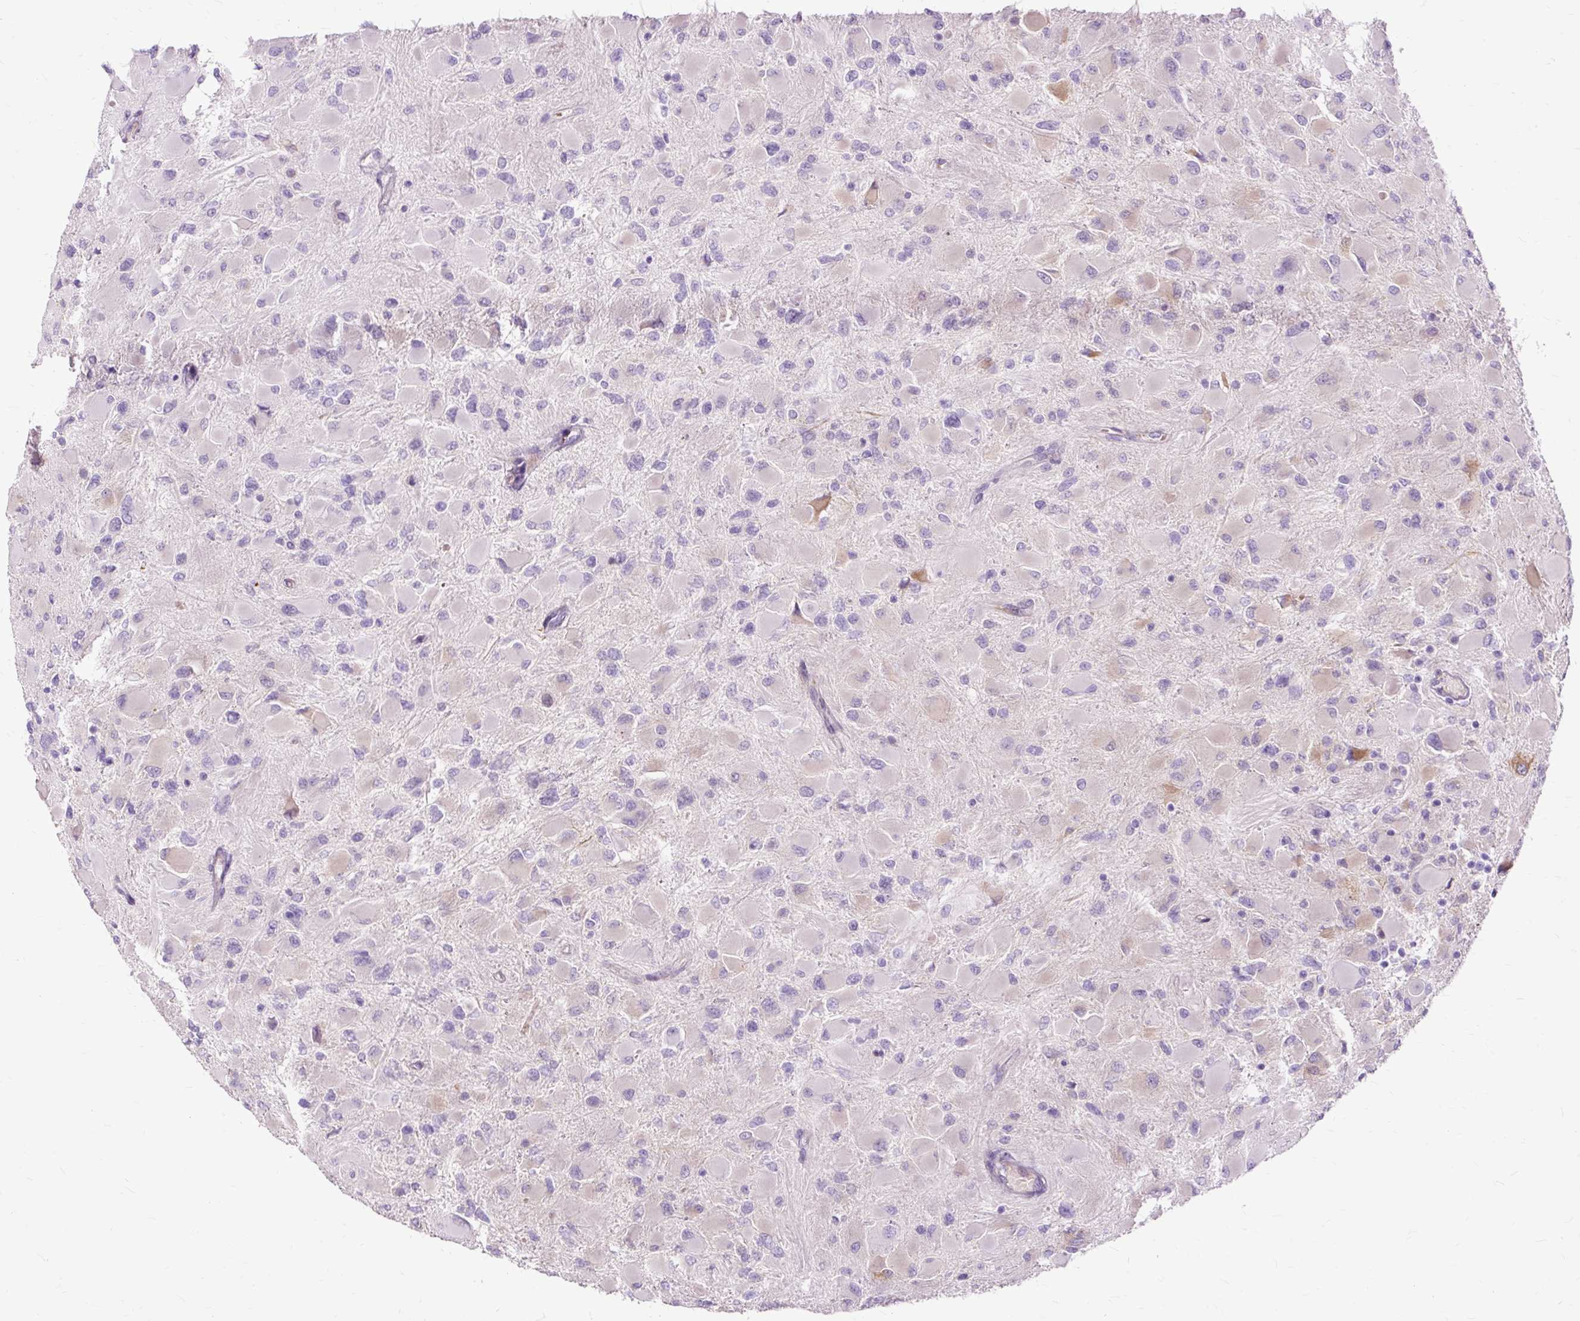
{"staining": {"intensity": "weak", "quantity": "<25%", "location": "cytoplasmic/membranous"}, "tissue": "glioma", "cell_type": "Tumor cells", "image_type": "cancer", "snomed": [{"axis": "morphology", "description": "Glioma, malignant, High grade"}, {"axis": "topography", "description": "Cerebral cortex"}], "caption": "This histopathology image is of high-grade glioma (malignant) stained with immunohistochemistry to label a protein in brown with the nuclei are counter-stained blue. There is no staining in tumor cells.", "gene": "DCTN4", "patient": {"sex": "female", "age": 36}}